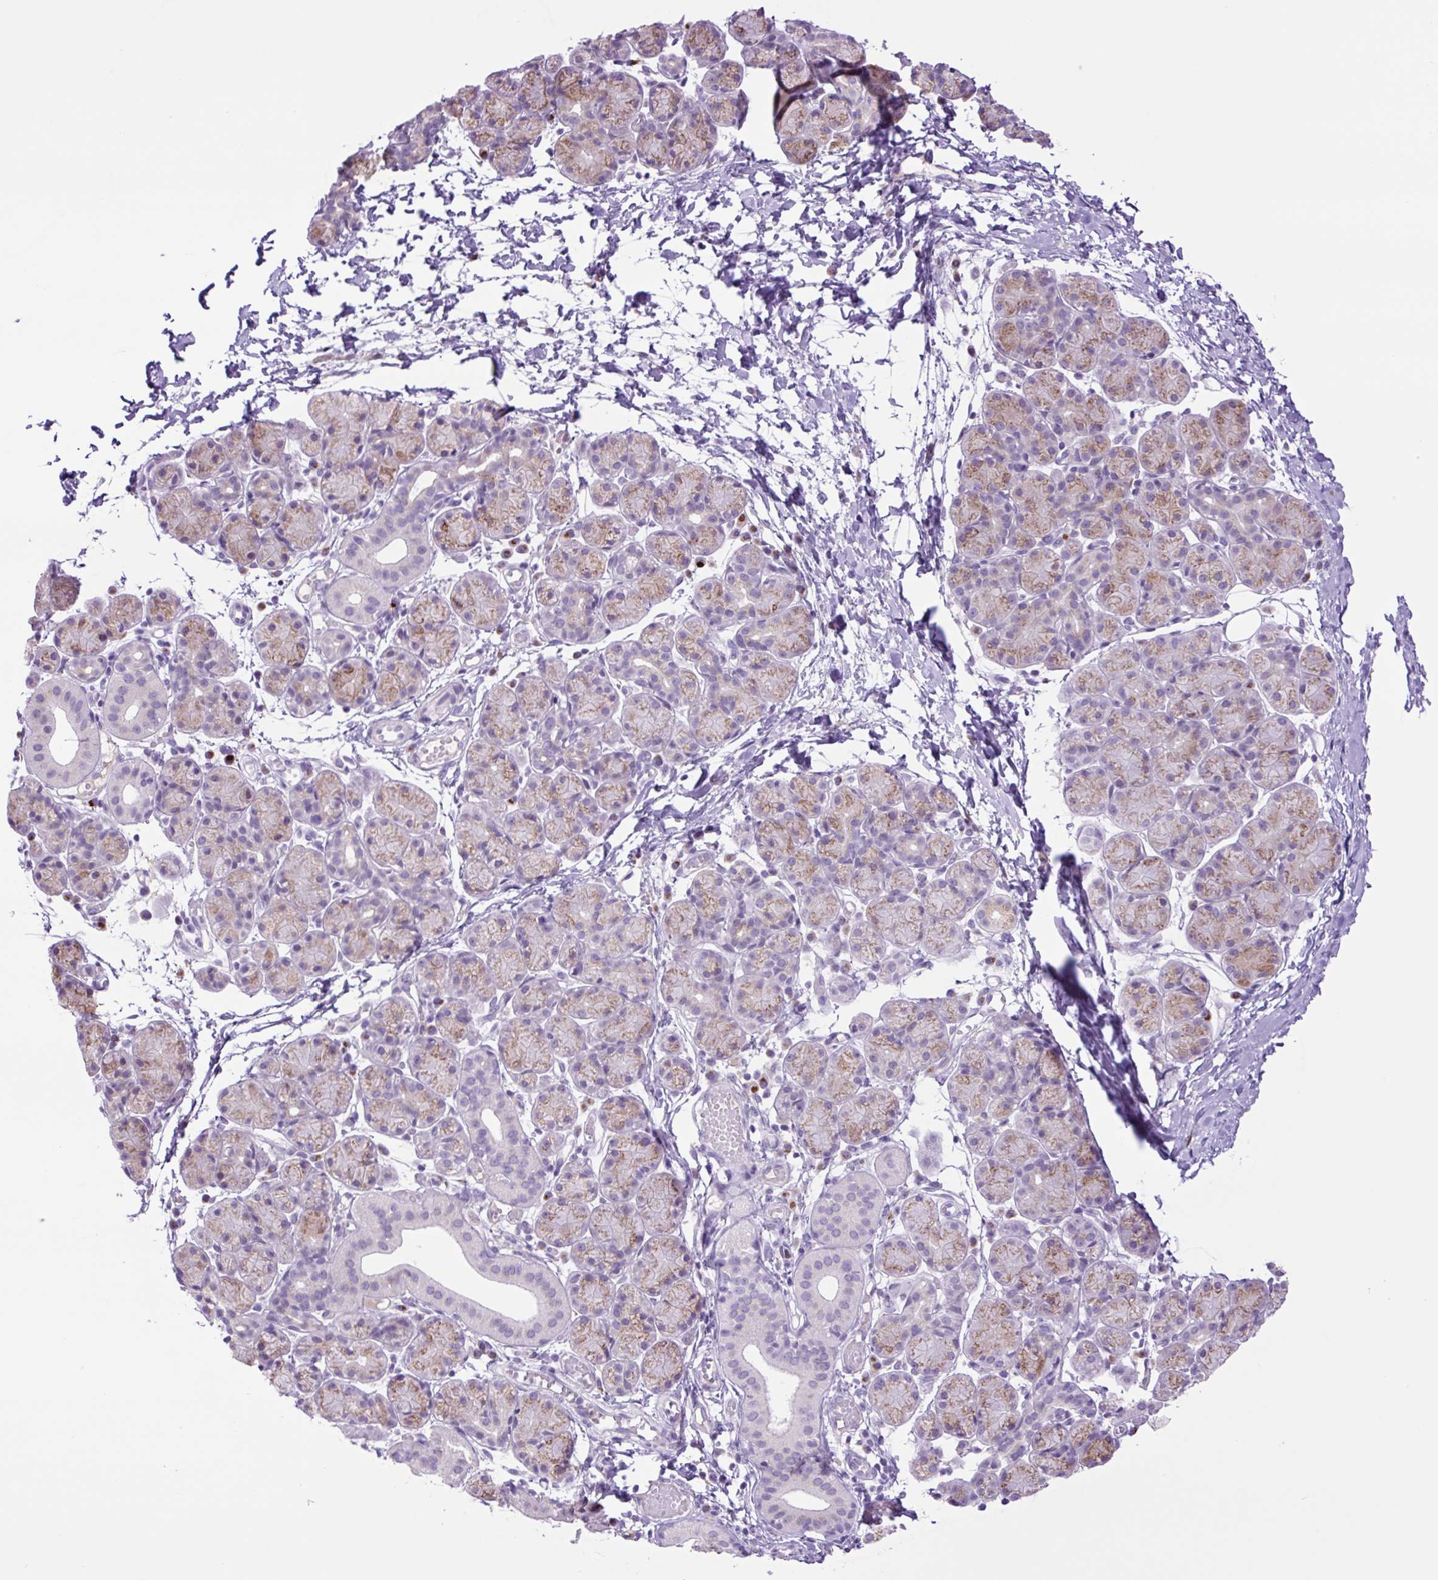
{"staining": {"intensity": "weak", "quantity": "25%-75%", "location": "cytoplasmic/membranous"}, "tissue": "salivary gland", "cell_type": "Glandular cells", "image_type": "normal", "snomed": [{"axis": "morphology", "description": "Normal tissue, NOS"}, {"axis": "morphology", "description": "Inflammation, NOS"}, {"axis": "topography", "description": "Lymph node"}, {"axis": "topography", "description": "Salivary gland"}], "caption": "Immunohistochemistry of unremarkable salivary gland exhibits low levels of weak cytoplasmic/membranous staining in about 25%-75% of glandular cells.", "gene": "MFSD3", "patient": {"sex": "male", "age": 3}}